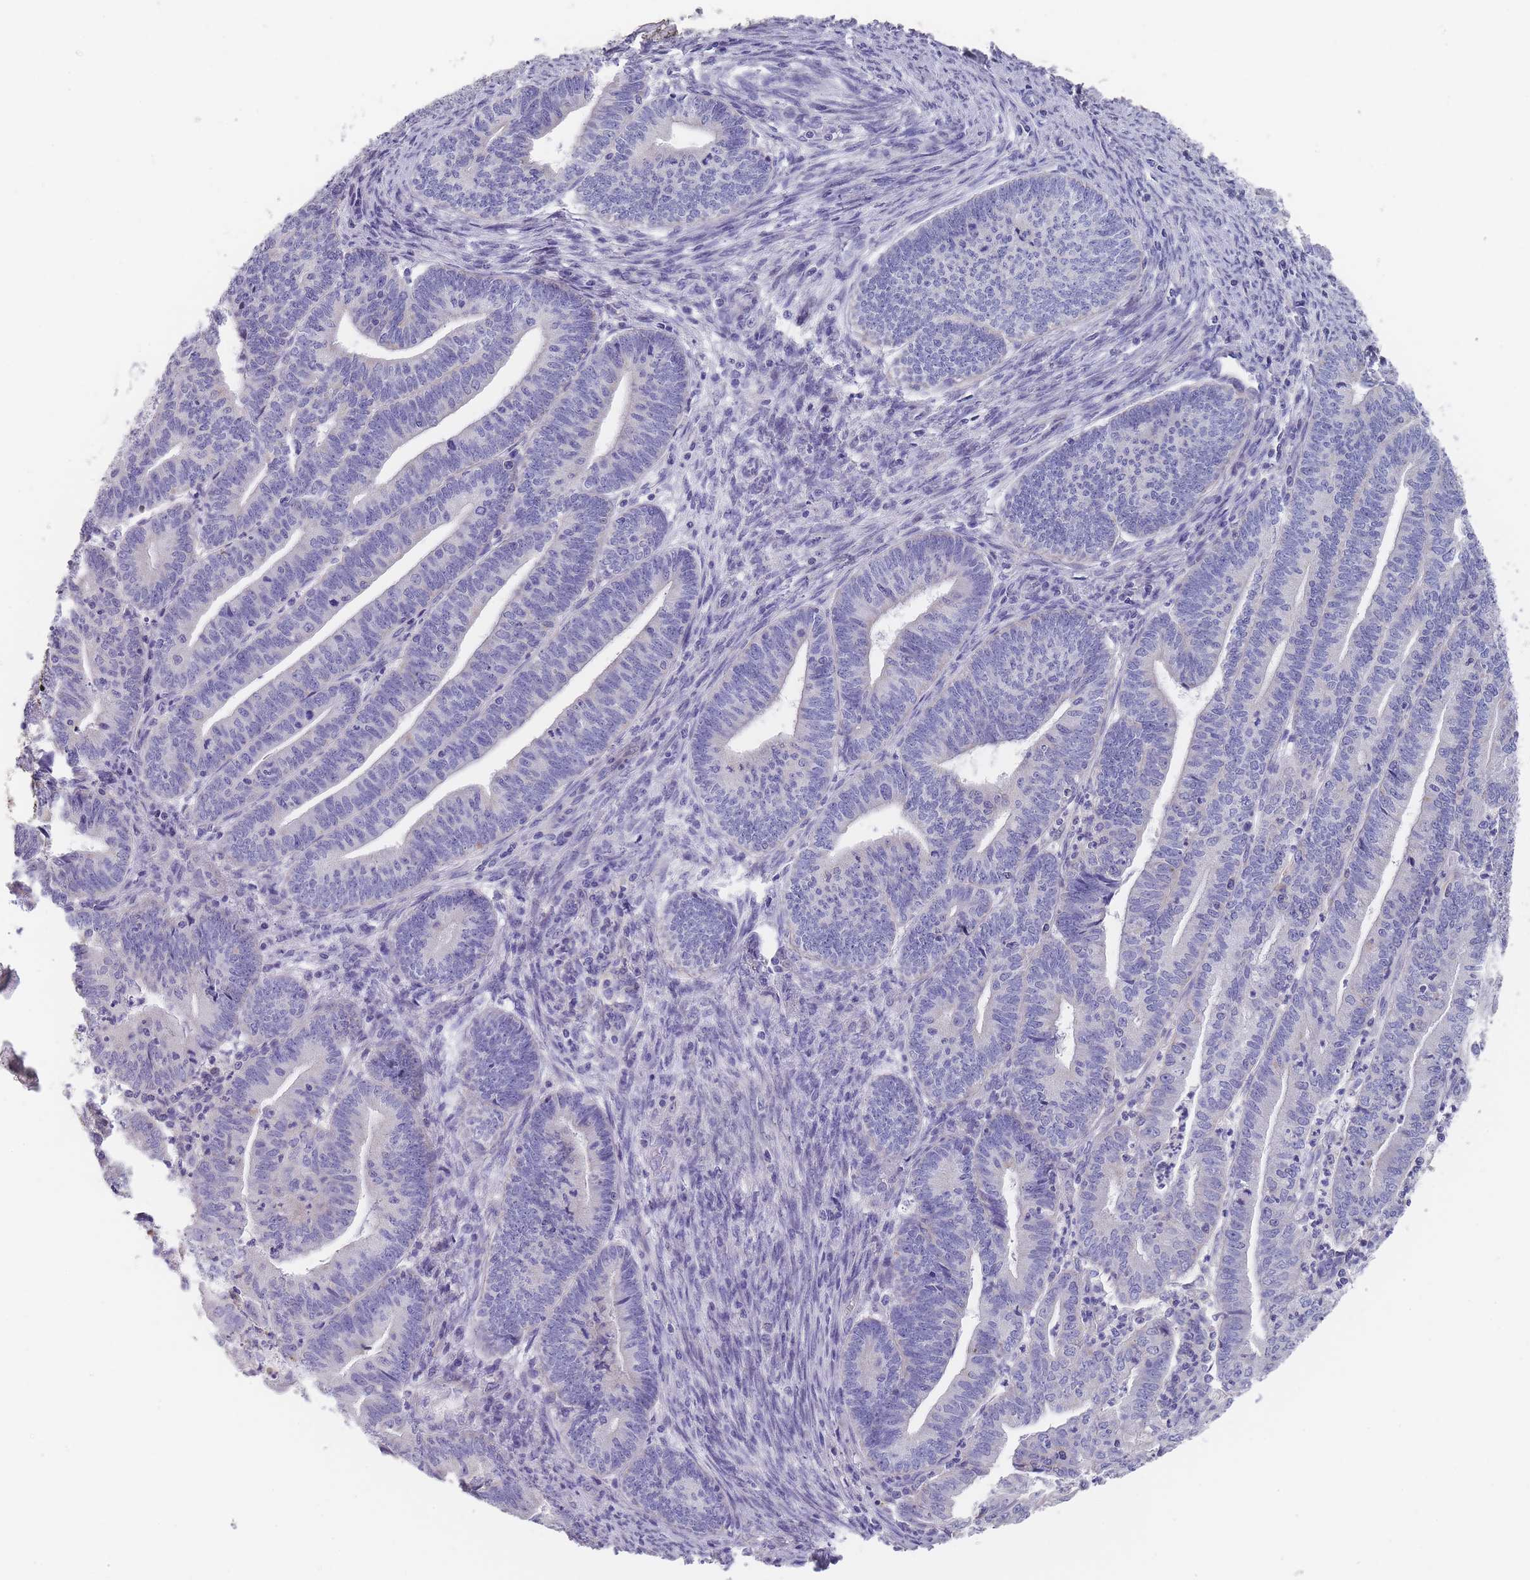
{"staining": {"intensity": "negative", "quantity": "none", "location": "none"}, "tissue": "endometrial cancer", "cell_type": "Tumor cells", "image_type": "cancer", "snomed": [{"axis": "morphology", "description": "Adenocarcinoma, NOS"}, {"axis": "topography", "description": "Endometrium"}], "caption": "Immunohistochemistry histopathology image of neoplastic tissue: endometrial cancer (adenocarcinoma) stained with DAB (3,3'-diaminobenzidine) demonstrates no significant protein positivity in tumor cells.", "gene": "SCCPDH", "patient": {"sex": "female", "age": 60}}